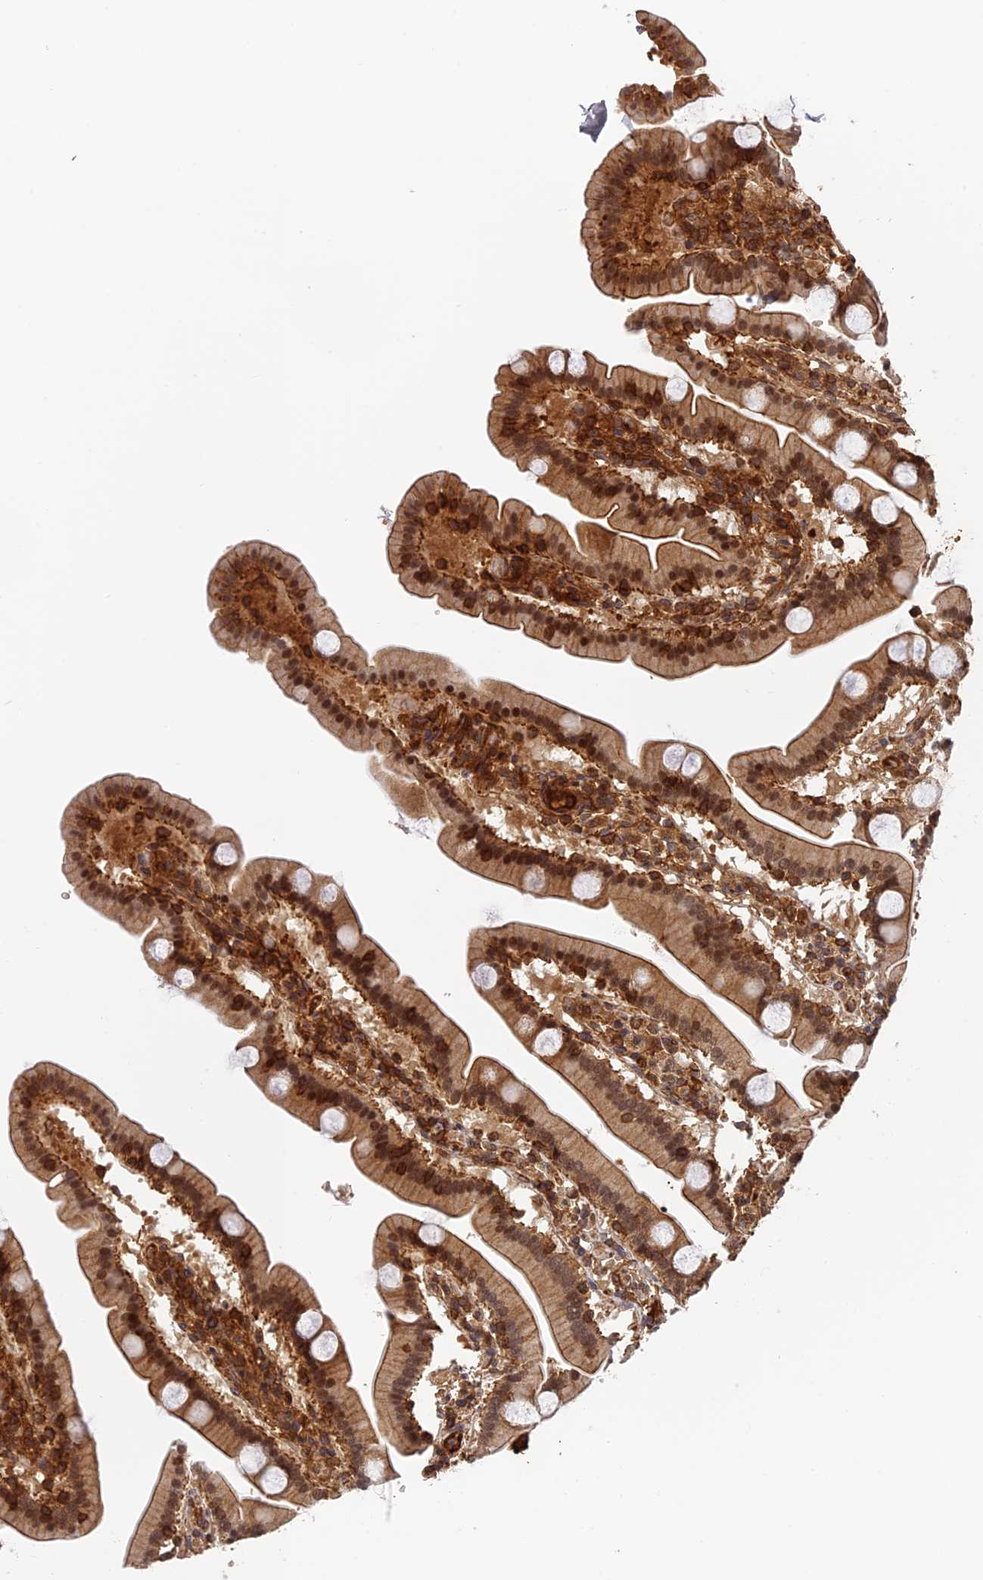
{"staining": {"intensity": "moderate", "quantity": "25%-75%", "location": "cytoplasmic/membranous,nuclear"}, "tissue": "duodenum", "cell_type": "Glandular cells", "image_type": "normal", "snomed": [{"axis": "morphology", "description": "Normal tissue, NOS"}, {"axis": "topography", "description": "Duodenum"}], "caption": "Protein analysis of normal duodenum displays moderate cytoplasmic/membranous,nuclear expression in approximately 25%-75% of glandular cells. The staining is performed using DAB (3,3'-diaminobenzidine) brown chromogen to label protein expression. The nuclei are counter-stained blue using hematoxylin.", "gene": "OSBPL1A", "patient": {"sex": "male", "age": 55}}